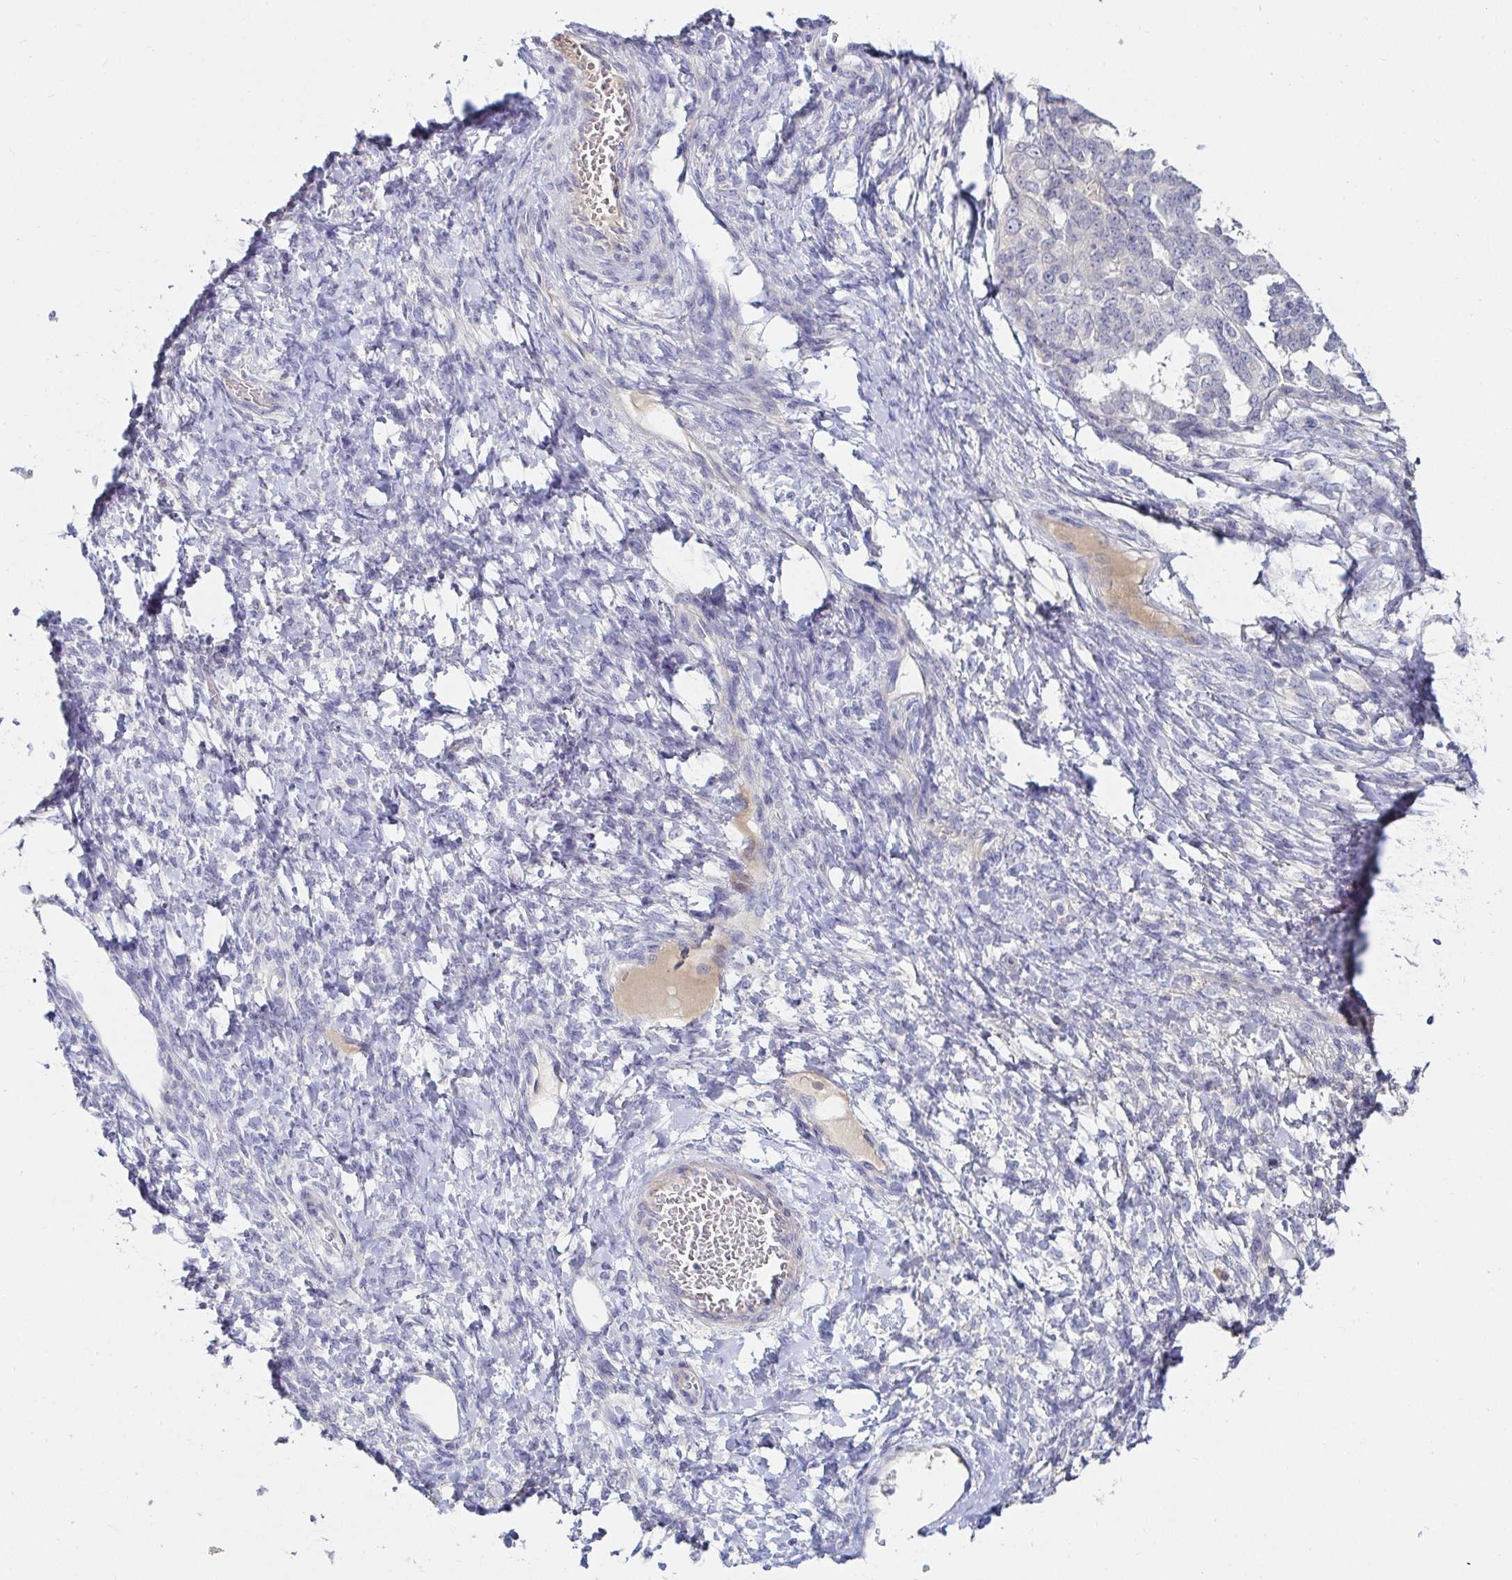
{"staining": {"intensity": "negative", "quantity": "none", "location": "none"}, "tissue": "ovarian cancer", "cell_type": "Tumor cells", "image_type": "cancer", "snomed": [{"axis": "morphology", "description": "Cystadenocarcinoma, serous, NOS"}, {"axis": "topography", "description": "Ovary"}], "caption": "The immunohistochemistry micrograph has no significant staining in tumor cells of ovarian serous cystadenocarcinoma tissue.", "gene": "C4orf17", "patient": {"sex": "female", "age": 53}}